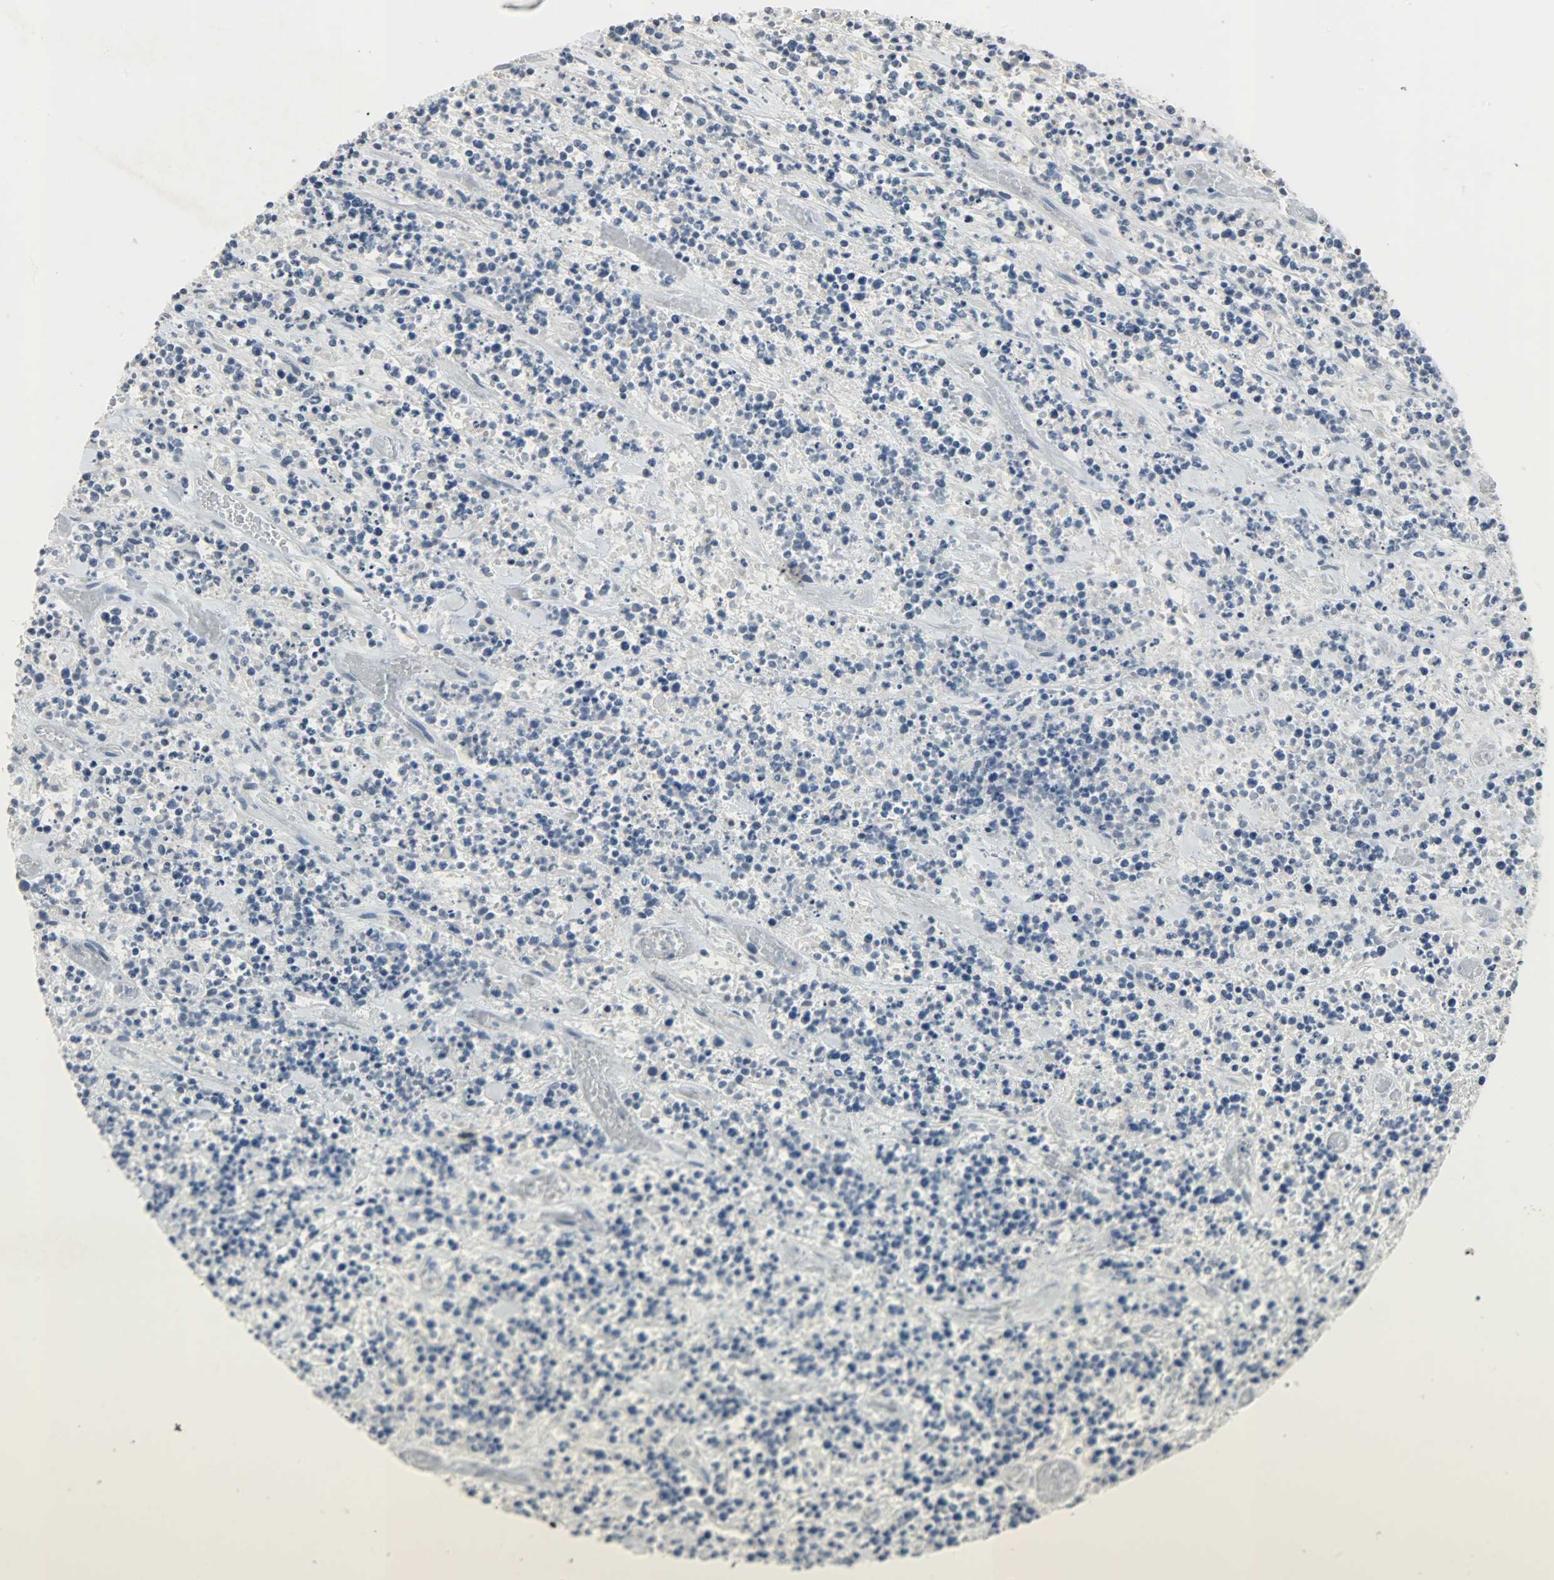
{"staining": {"intensity": "negative", "quantity": "none", "location": "none"}, "tissue": "lymphoma", "cell_type": "Tumor cells", "image_type": "cancer", "snomed": [{"axis": "morphology", "description": "Malignant lymphoma, non-Hodgkin's type, High grade"}, {"axis": "topography", "description": "Soft tissue"}], "caption": "The histopathology image reveals no significant positivity in tumor cells of malignant lymphoma, non-Hodgkin's type (high-grade). Nuclei are stained in blue.", "gene": "DNAJB6", "patient": {"sex": "male", "age": 18}}